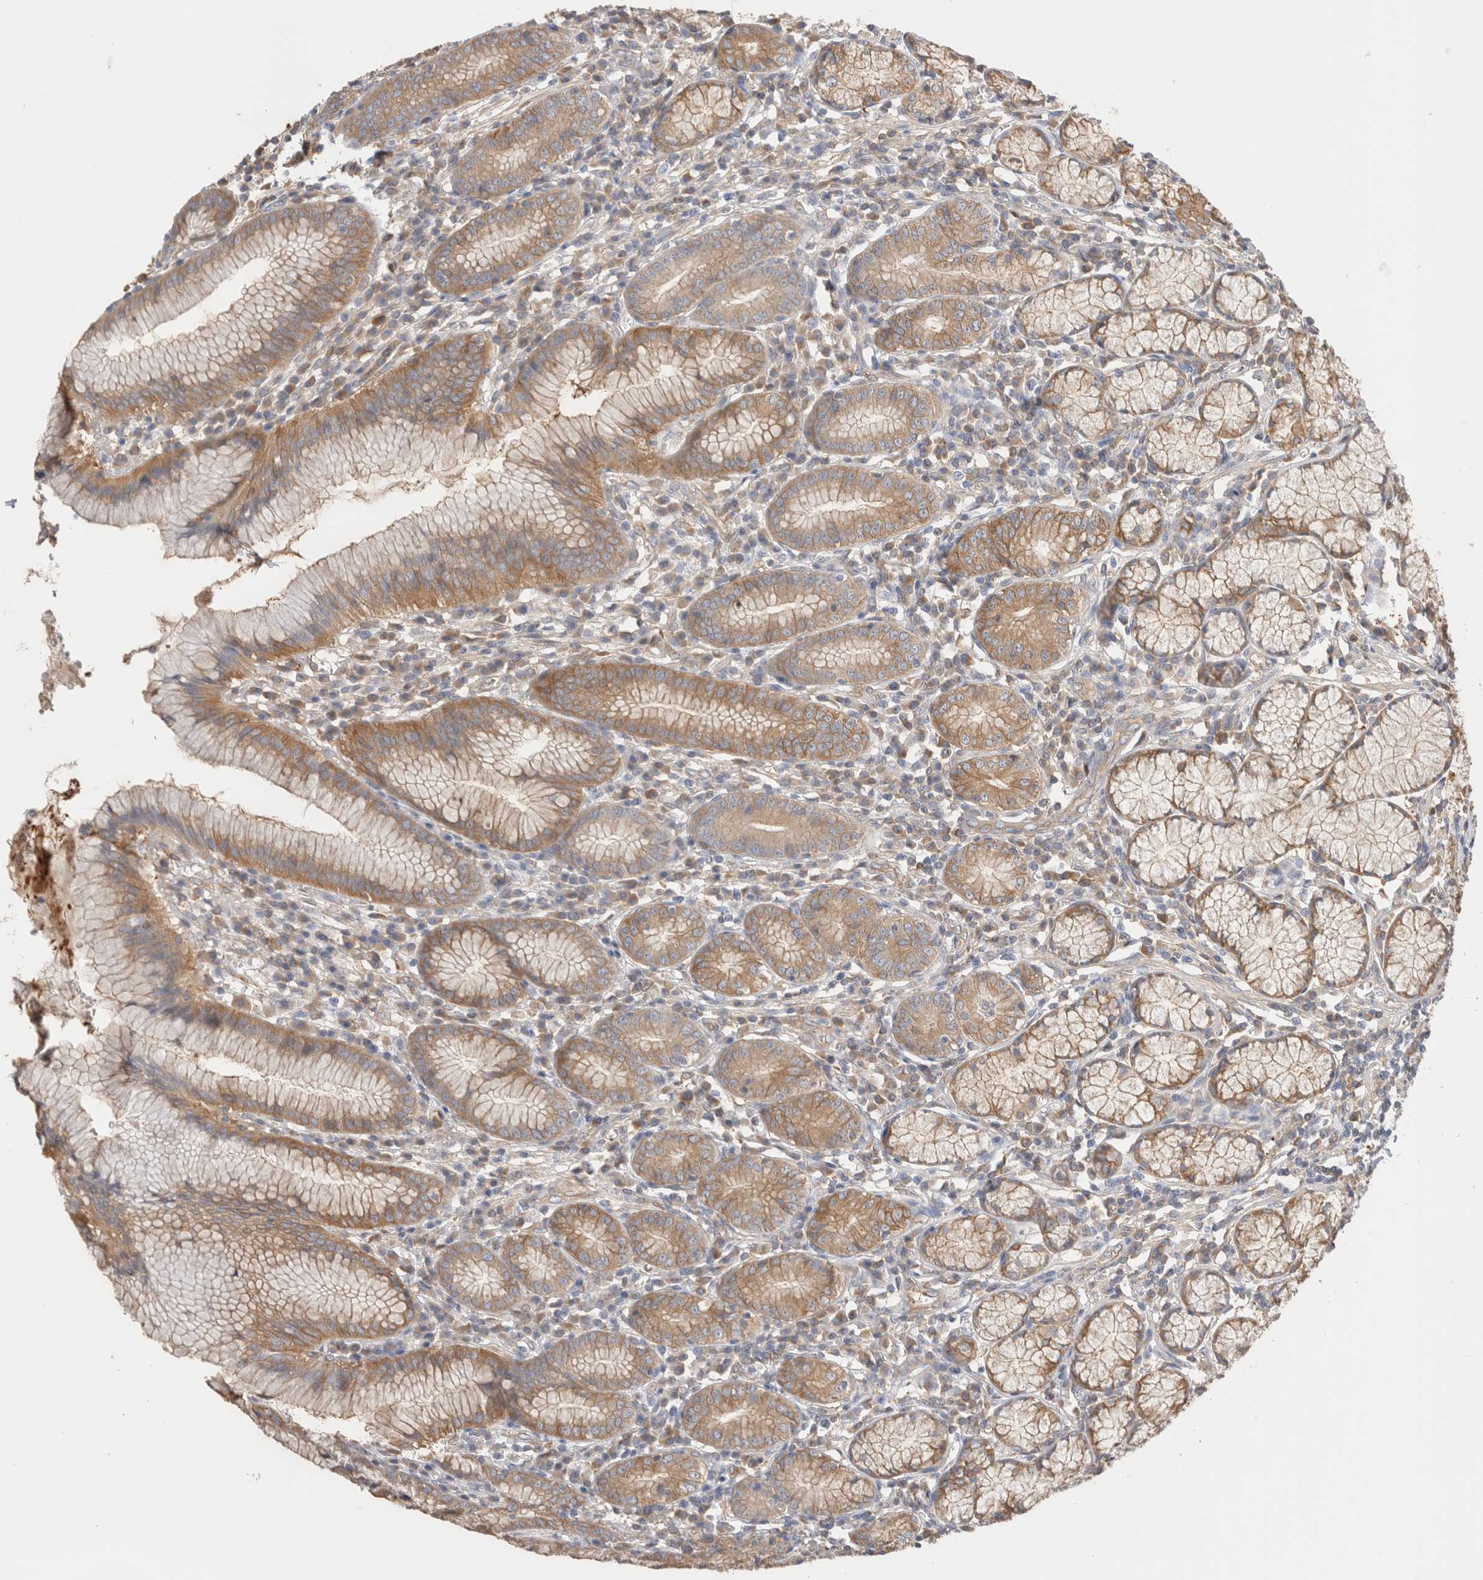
{"staining": {"intensity": "moderate", "quantity": ">75%", "location": "cytoplasmic/membranous"}, "tissue": "stomach", "cell_type": "Glandular cells", "image_type": "normal", "snomed": [{"axis": "morphology", "description": "Normal tissue, NOS"}, {"axis": "topography", "description": "Stomach"}], "caption": "This histopathology image reveals immunohistochemistry staining of normal human stomach, with medium moderate cytoplasmic/membranous staining in approximately >75% of glandular cells.", "gene": "CAPN2", "patient": {"sex": "male", "age": 55}}